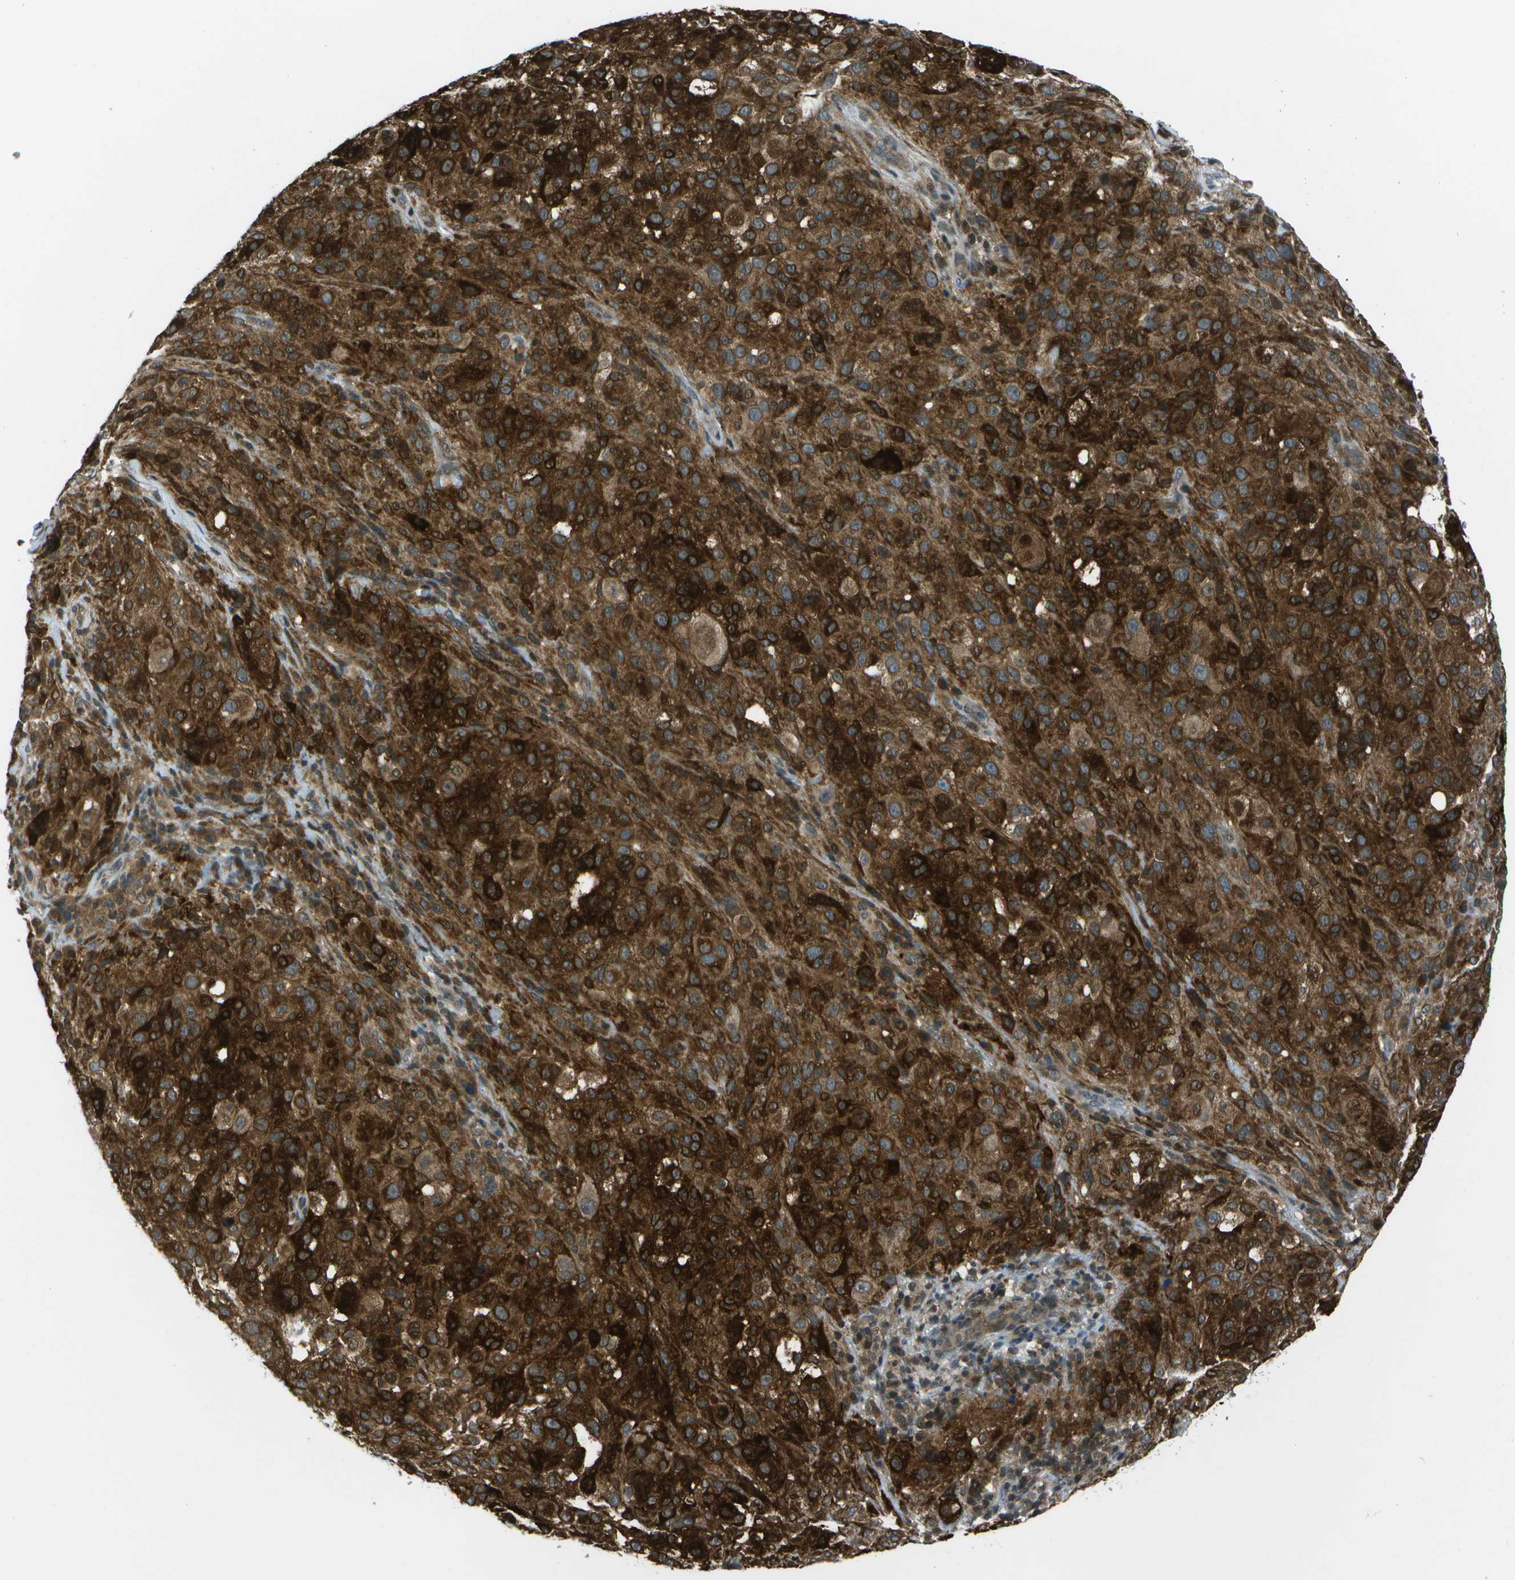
{"staining": {"intensity": "strong", "quantity": ">75%", "location": "cytoplasmic/membranous"}, "tissue": "melanoma", "cell_type": "Tumor cells", "image_type": "cancer", "snomed": [{"axis": "morphology", "description": "Necrosis, NOS"}, {"axis": "morphology", "description": "Malignant melanoma, NOS"}, {"axis": "topography", "description": "Skin"}], "caption": "DAB (3,3'-diaminobenzidine) immunohistochemical staining of human malignant melanoma reveals strong cytoplasmic/membranous protein staining in approximately >75% of tumor cells.", "gene": "TMEM19", "patient": {"sex": "female", "age": 87}}